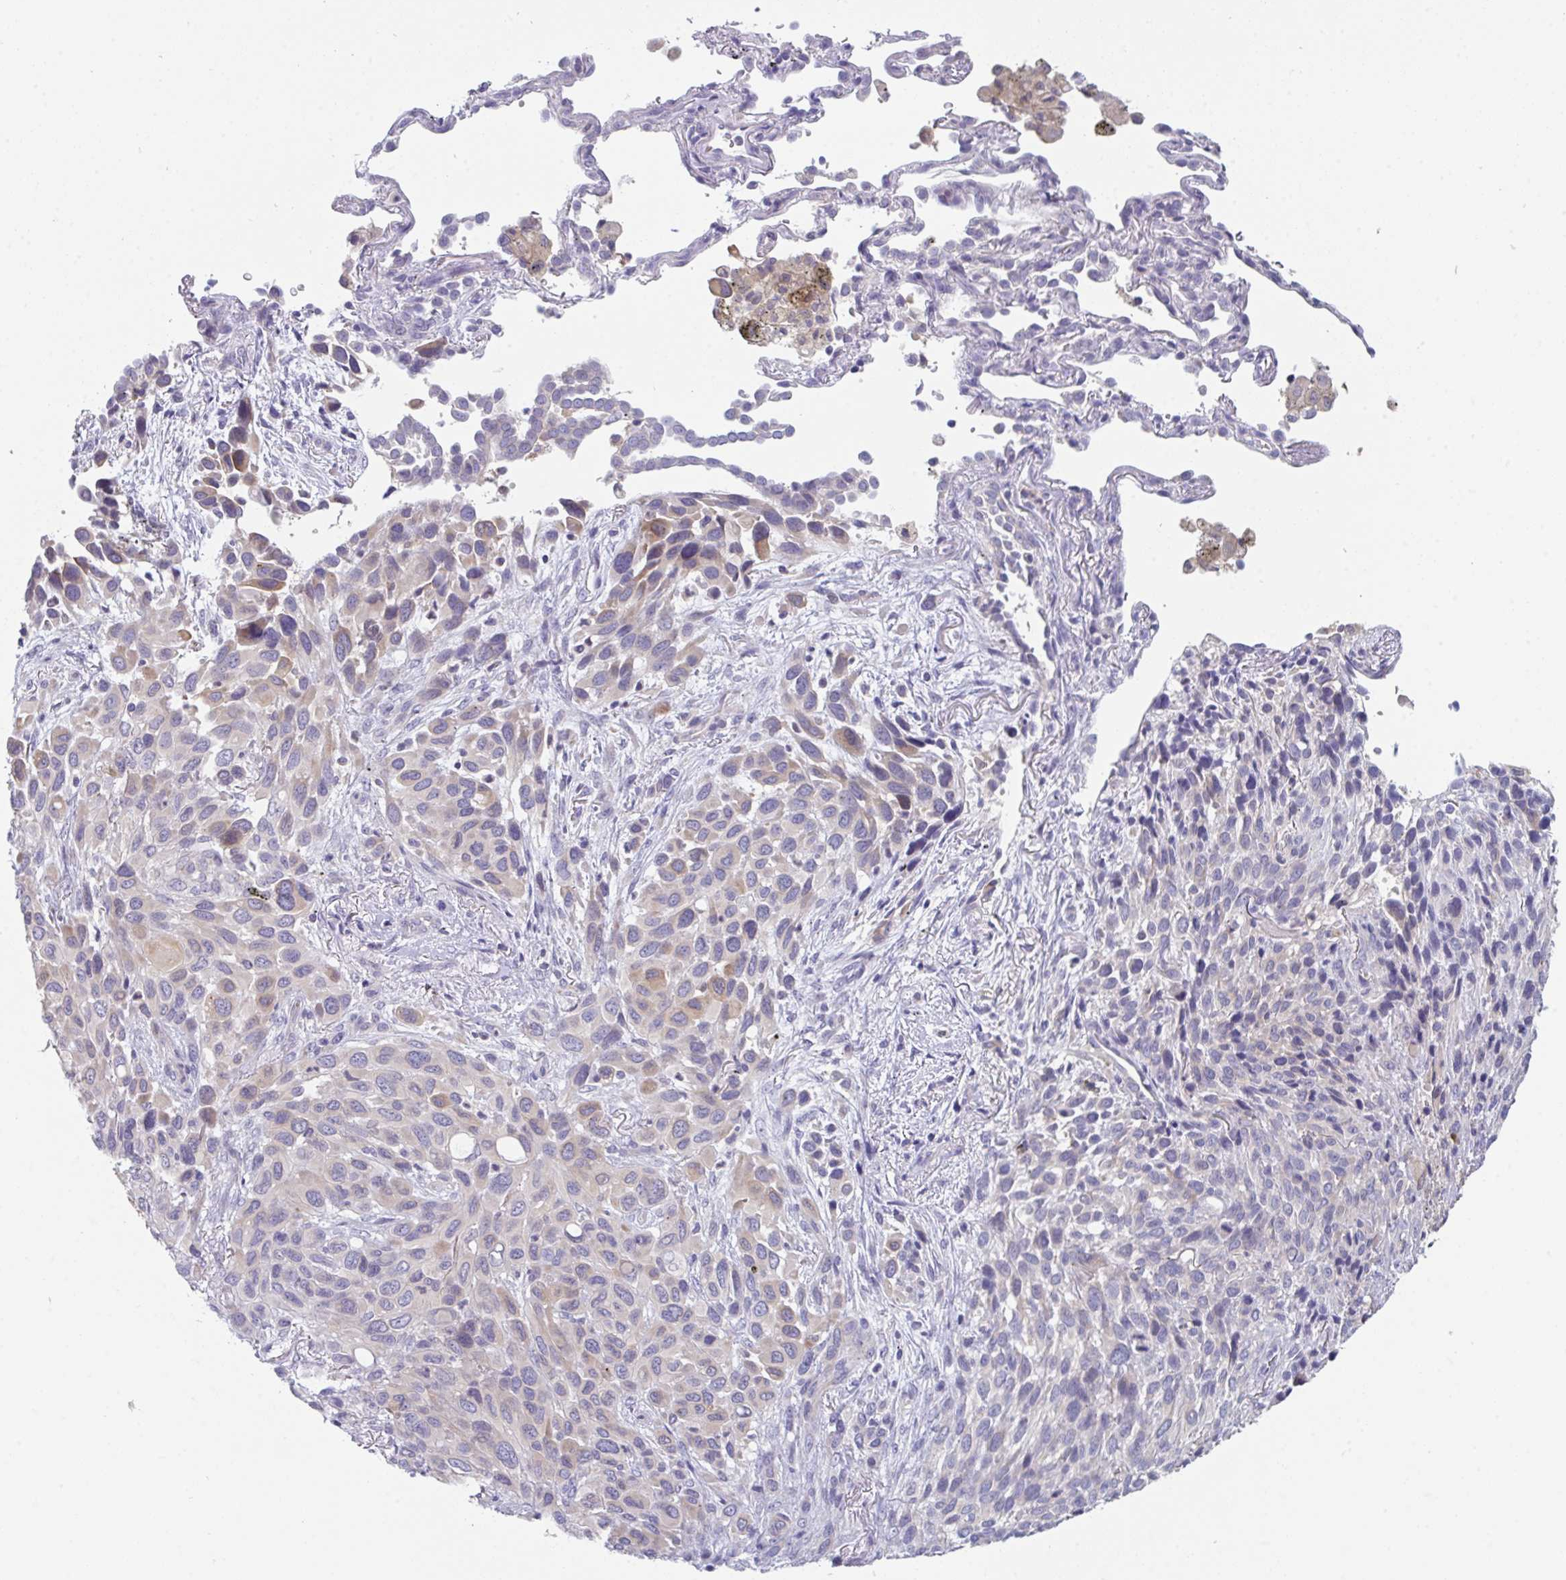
{"staining": {"intensity": "weak", "quantity": "<25%", "location": "cytoplasmic/membranous"}, "tissue": "melanoma", "cell_type": "Tumor cells", "image_type": "cancer", "snomed": [{"axis": "morphology", "description": "Malignant melanoma, Metastatic site"}, {"axis": "topography", "description": "Lung"}], "caption": "A high-resolution histopathology image shows IHC staining of melanoma, which shows no significant expression in tumor cells.", "gene": "PTPRD", "patient": {"sex": "male", "age": 48}}